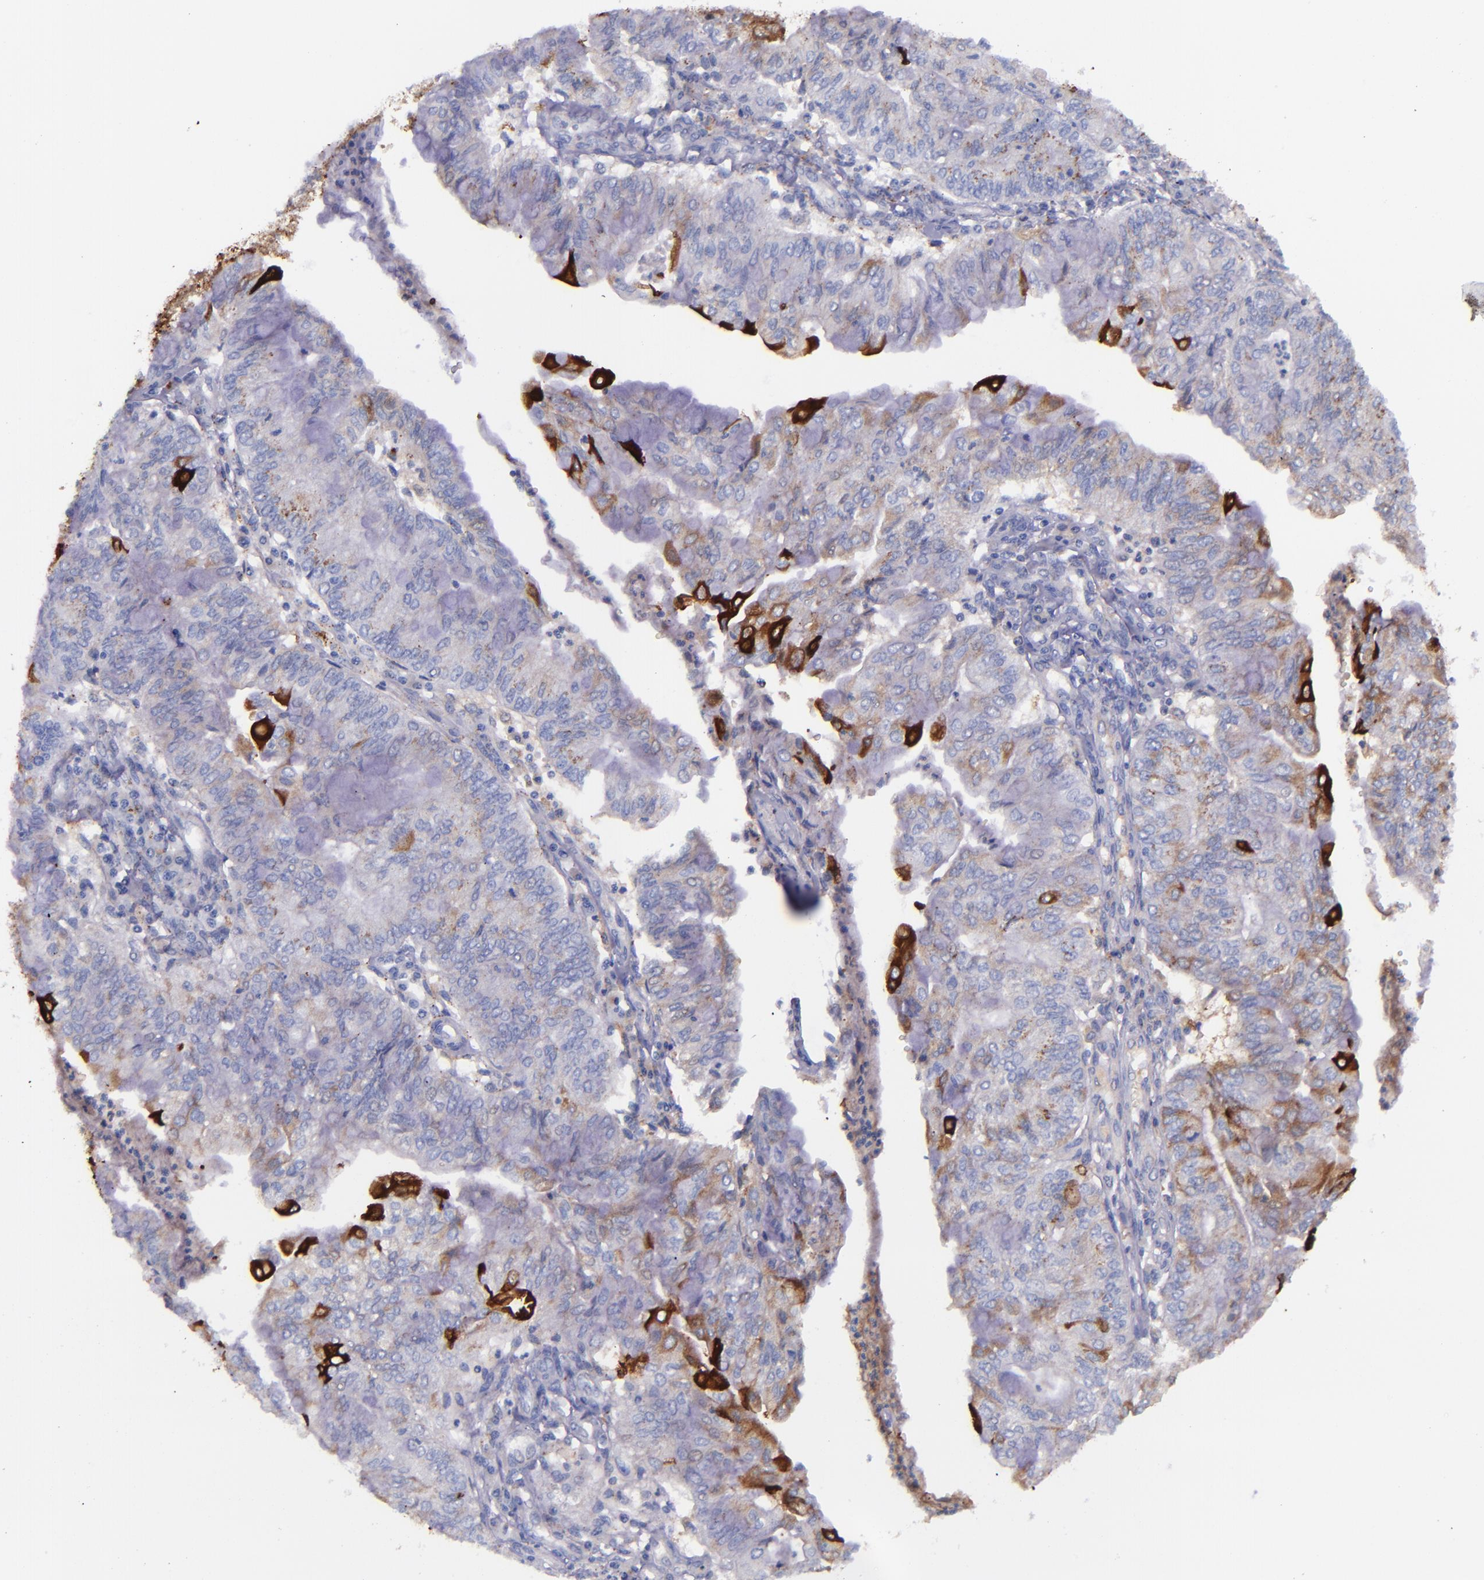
{"staining": {"intensity": "strong", "quantity": "<25%", "location": "cytoplasmic/membranous"}, "tissue": "endometrial cancer", "cell_type": "Tumor cells", "image_type": "cancer", "snomed": [{"axis": "morphology", "description": "Adenocarcinoma, NOS"}, {"axis": "topography", "description": "Endometrium"}], "caption": "Immunohistochemical staining of endometrial adenocarcinoma displays medium levels of strong cytoplasmic/membranous positivity in approximately <25% of tumor cells.", "gene": "IVL", "patient": {"sex": "female", "age": 59}}